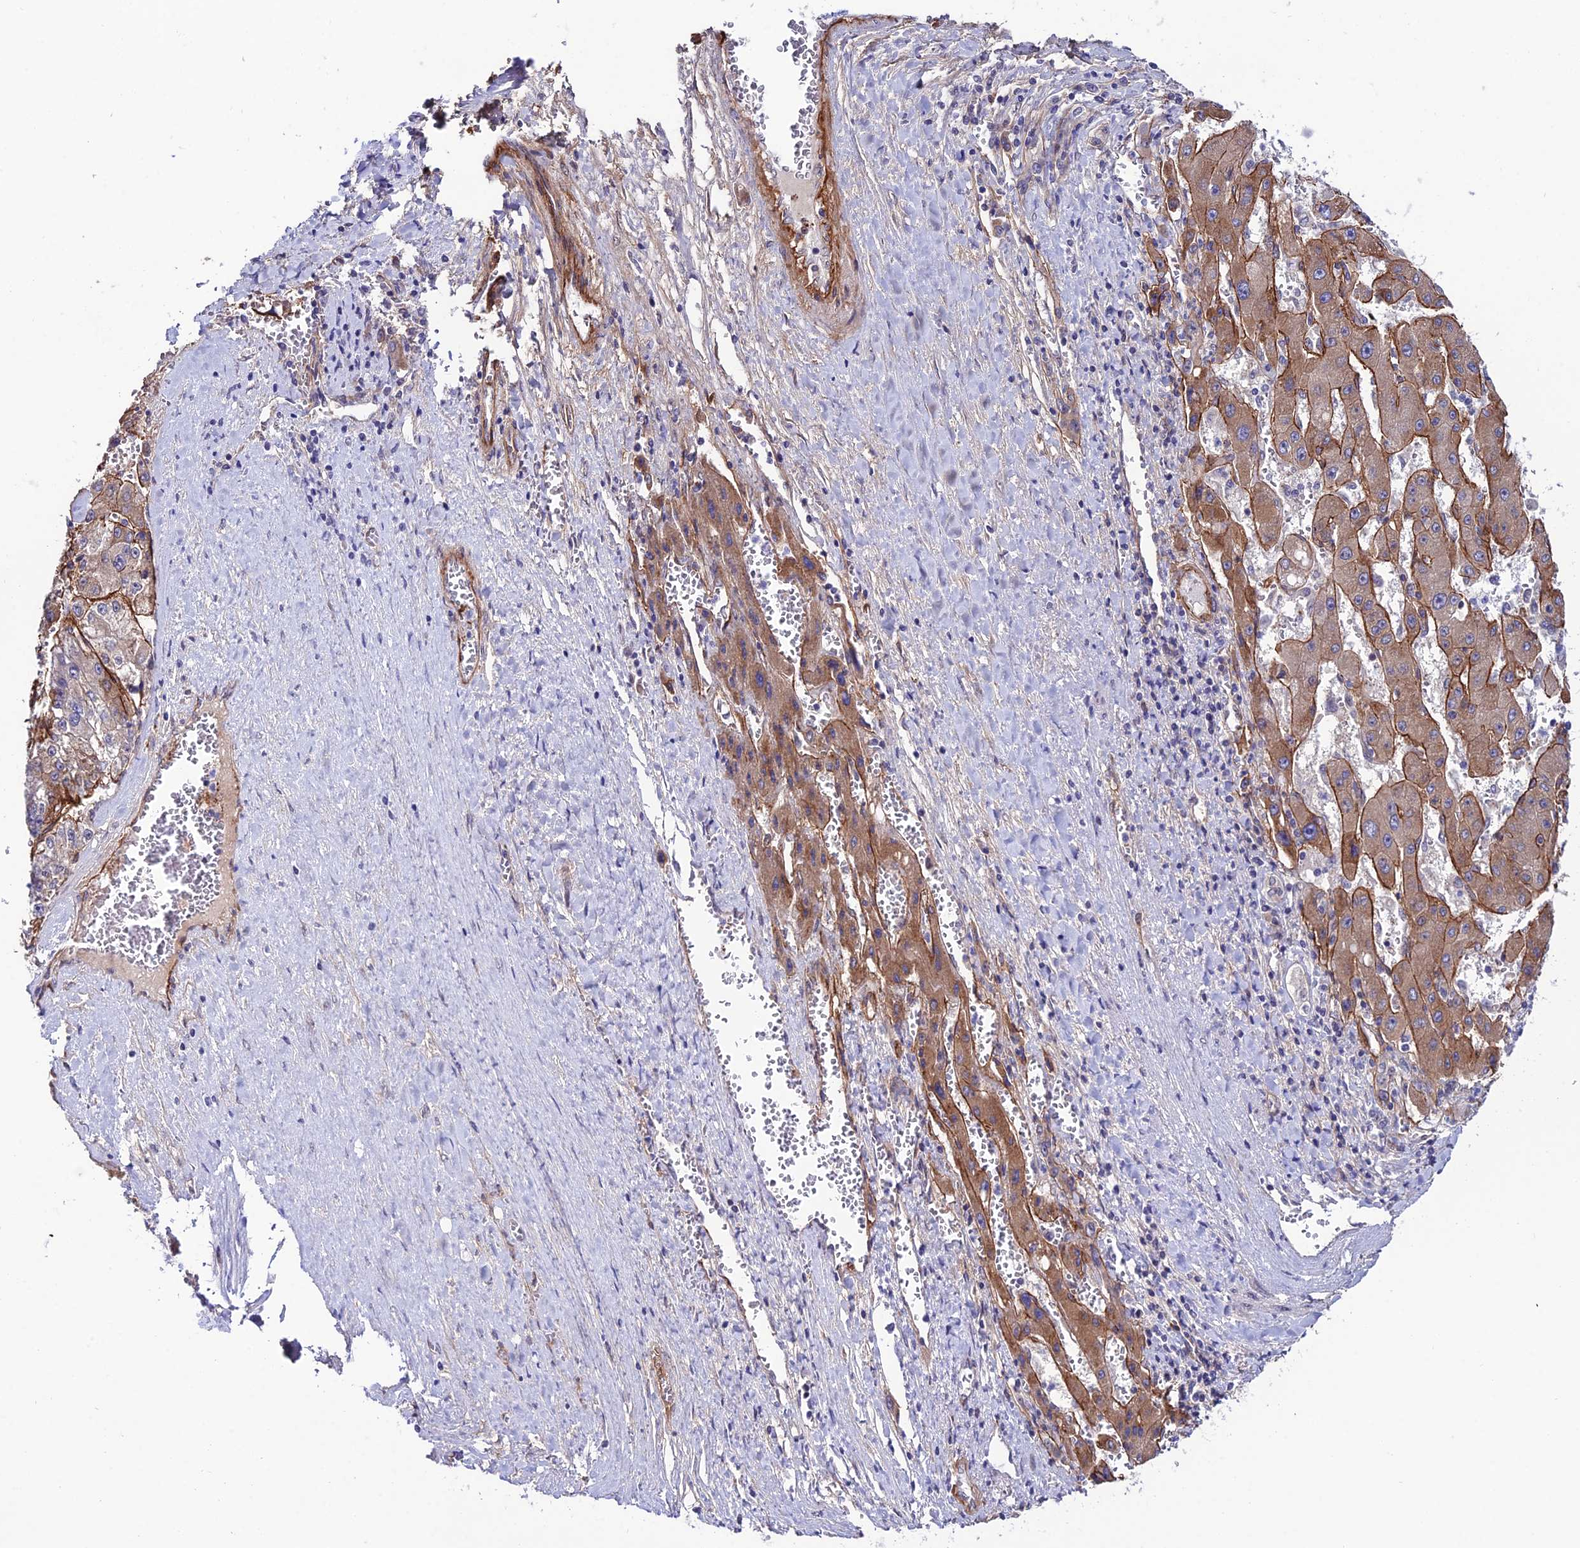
{"staining": {"intensity": "moderate", "quantity": ">75%", "location": "cytoplasmic/membranous"}, "tissue": "liver cancer", "cell_type": "Tumor cells", "image_type": "cancer", "snomed": [{"axis": "morphology", "description": "Carcinoma, Hepatocellular, NOS"}, {"axis": "topography", "description": "Liver"}], "caption": "Protein staining of liver hepatocellular carcinoma tissue shows moderate cytoplasmic/membranous staining in approximately >75% of tumor cells.", "gene": "SYT15", "patient": {"sex": "female", "age": 73}}